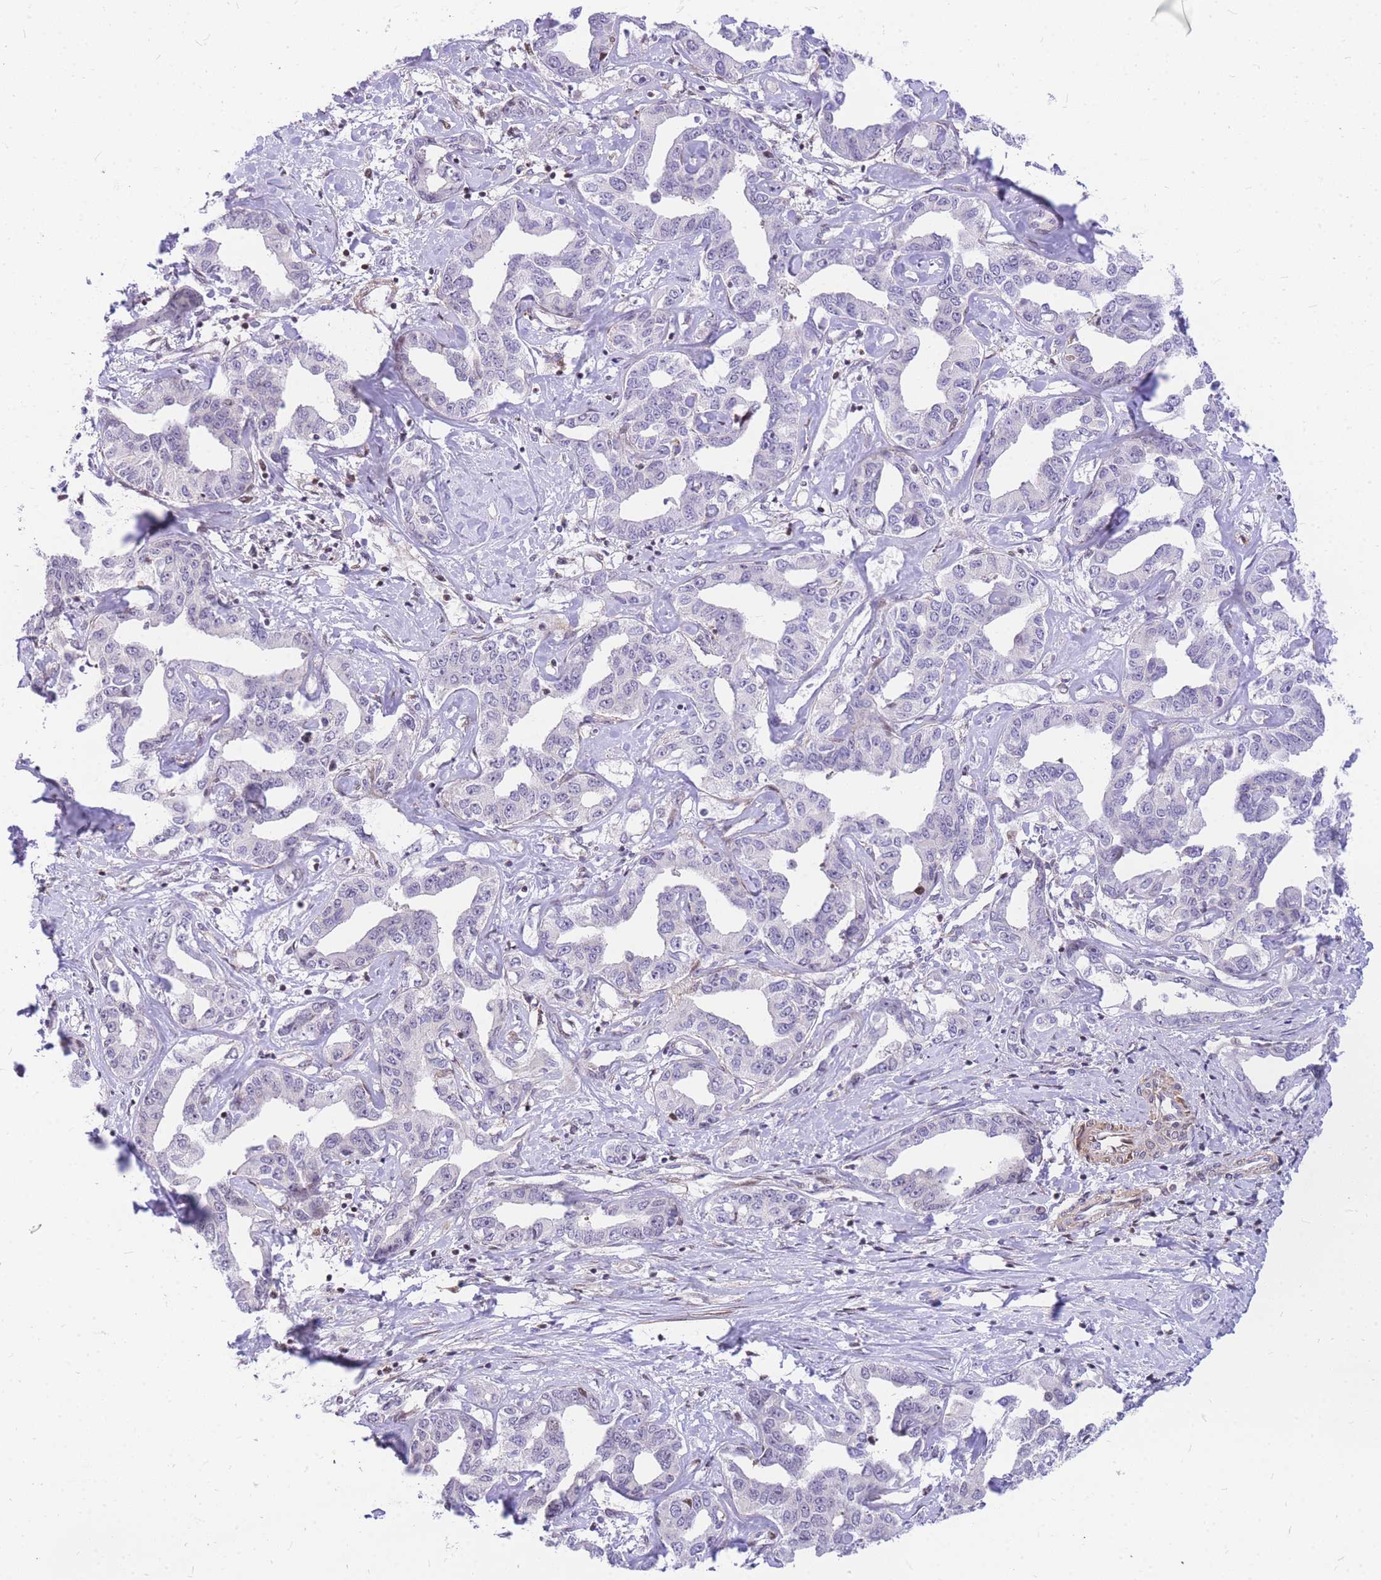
{"staining": {"intensity": "negative", "quantity": "none", "location": "none"}, "tissue": "liver cancer", "cell_type": "Tumor cells", "image_type": "cancer", "snomed": [{"axis": "morphology", "description": "Cholangiocarcinoma"}, {"axis": "topography", "description": "Liver"}], "caption": "Immunohistochemistry (IHC) of liver cancer shows no expression in tumor cells.", "gene": "S100PBP", "patient": {"sex": "male", "age": 59}}